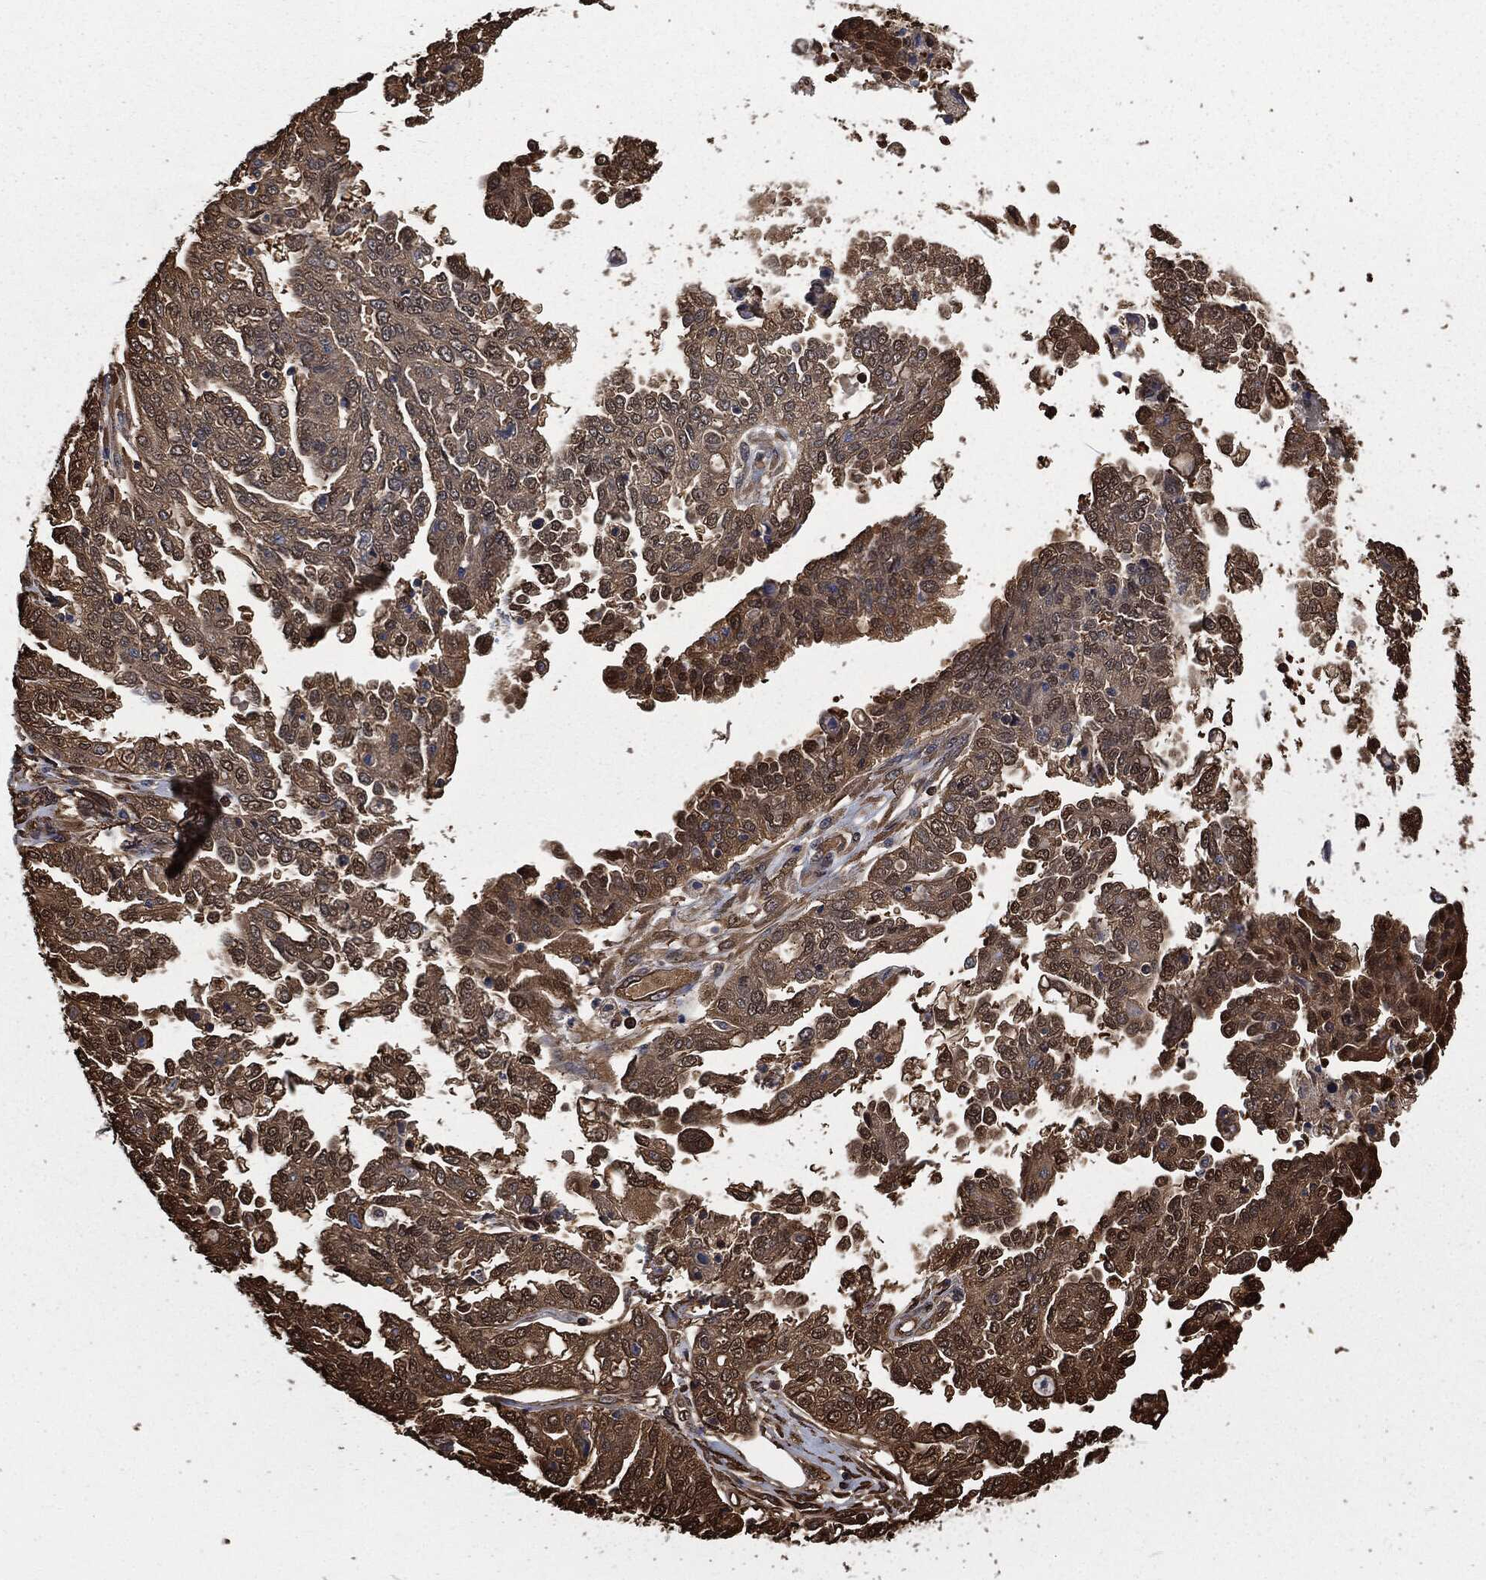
{"staining": {"intensity": "moderate", "quantity": "25%-75%", "location": "cytoplasmic/membranous"}, "tissue": "ovarian cancer", "cell_type": "Tumor cells", "image_type": "cancer", "snomed": [{"axis": "morphology", "description": "Cystadenocarcinoma, serous, NOS"}, {"axis": "topography", "description": "Ovary"}], "caption": "High-power microscopy captured an immunohistochemistry (IHC) image of ovarian cancer (serous cystadenocarcinoma), revealing moderate cytoplasmic/membranous staining in about 25%-75% of tumor cells. The protein is shown in brown color, while the nuclei are stained blue.", "gene": "PRDX4", "patient": {"sex": "female", "age": 67}}